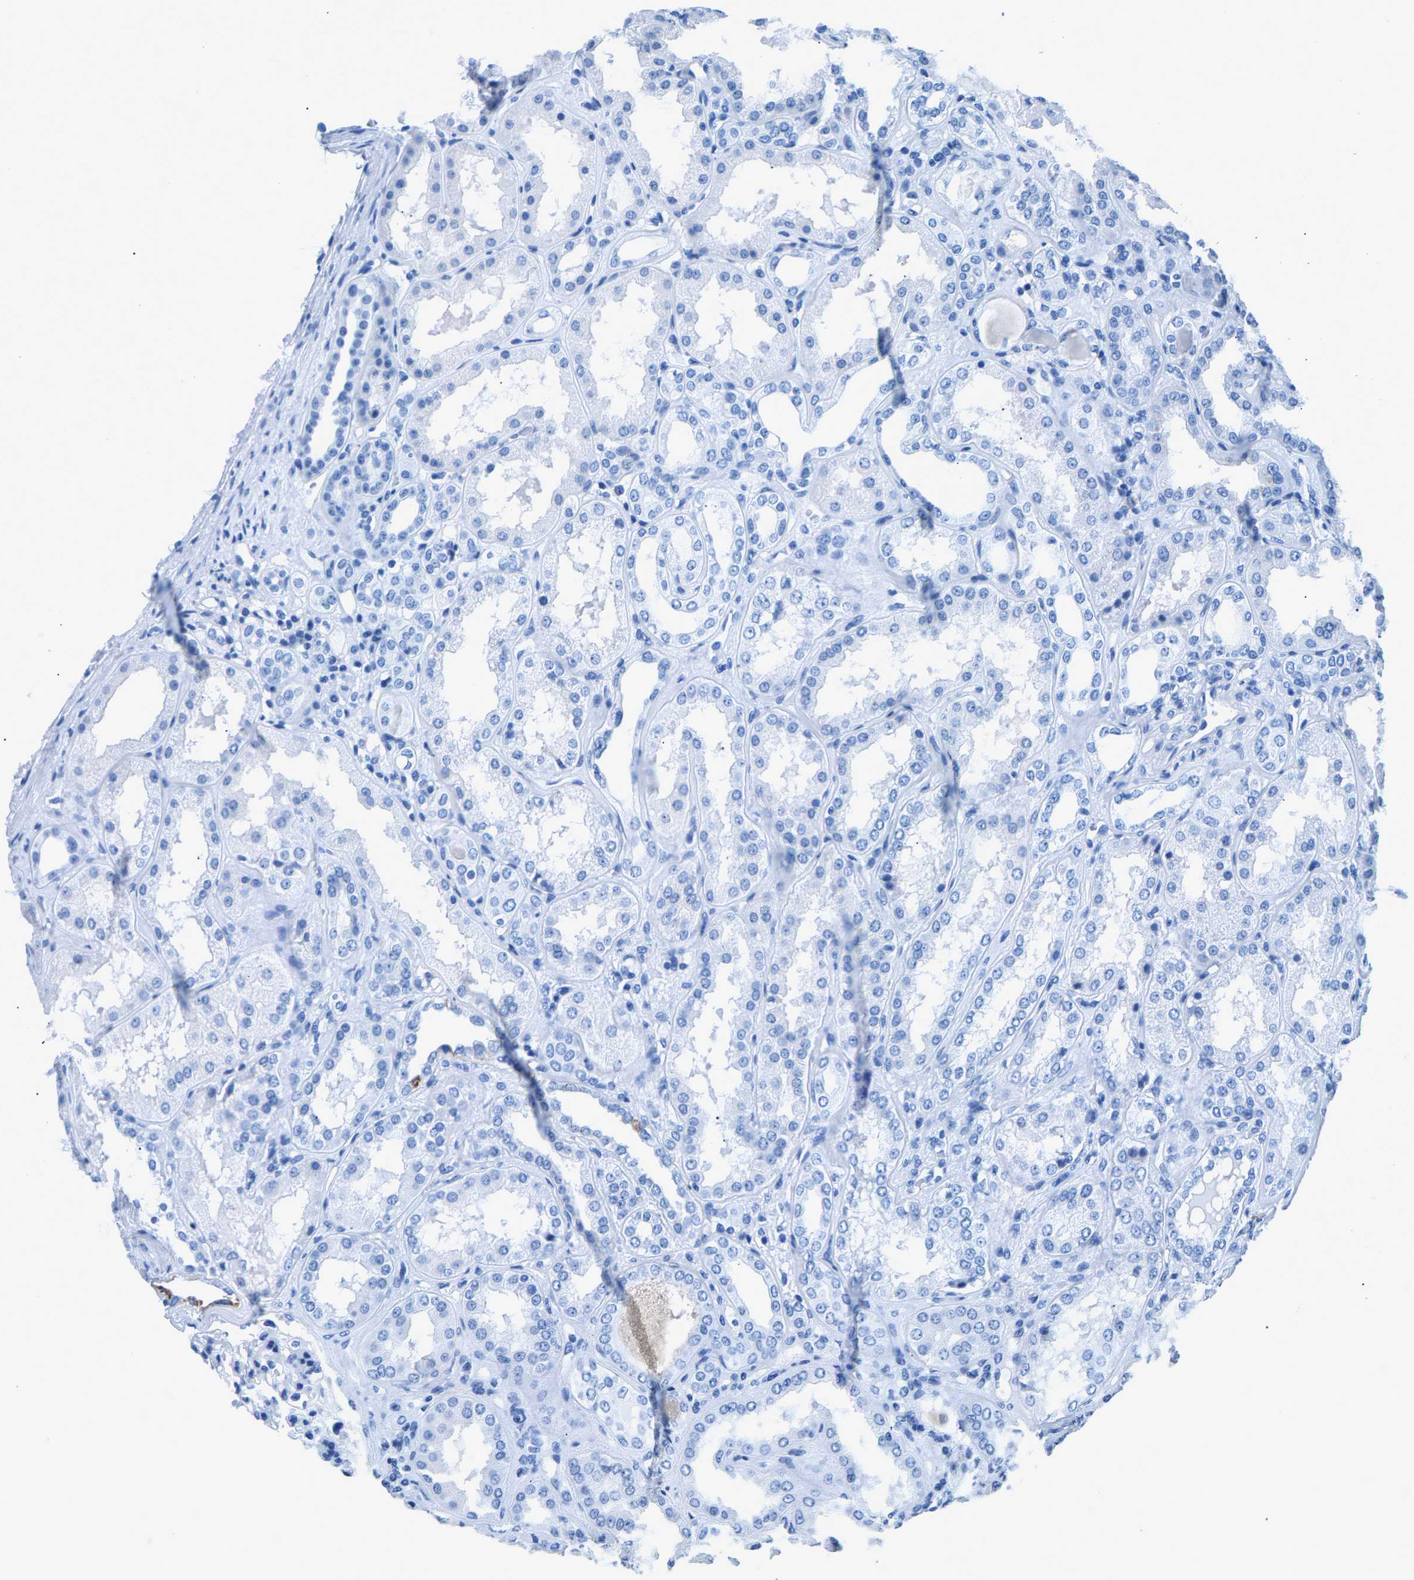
{"staining": {"intensity": "negative", "quantity": "none", "location": "none"}, "tissue": "kidney", "cell_type": "Cells in glomeruli", "image_type": "normal", "snomed": [{"axis": "morphology", "description": "Normal tissue, NOS"}, {"axis": "topography", "description": "Kidney"}], "caption": "DAB immunohistochemical staining of normal kidney reveals no significant staining in cells in glomeruli.", "gene": "CPS1", "patient": {"sex": "female", "age": 56}}